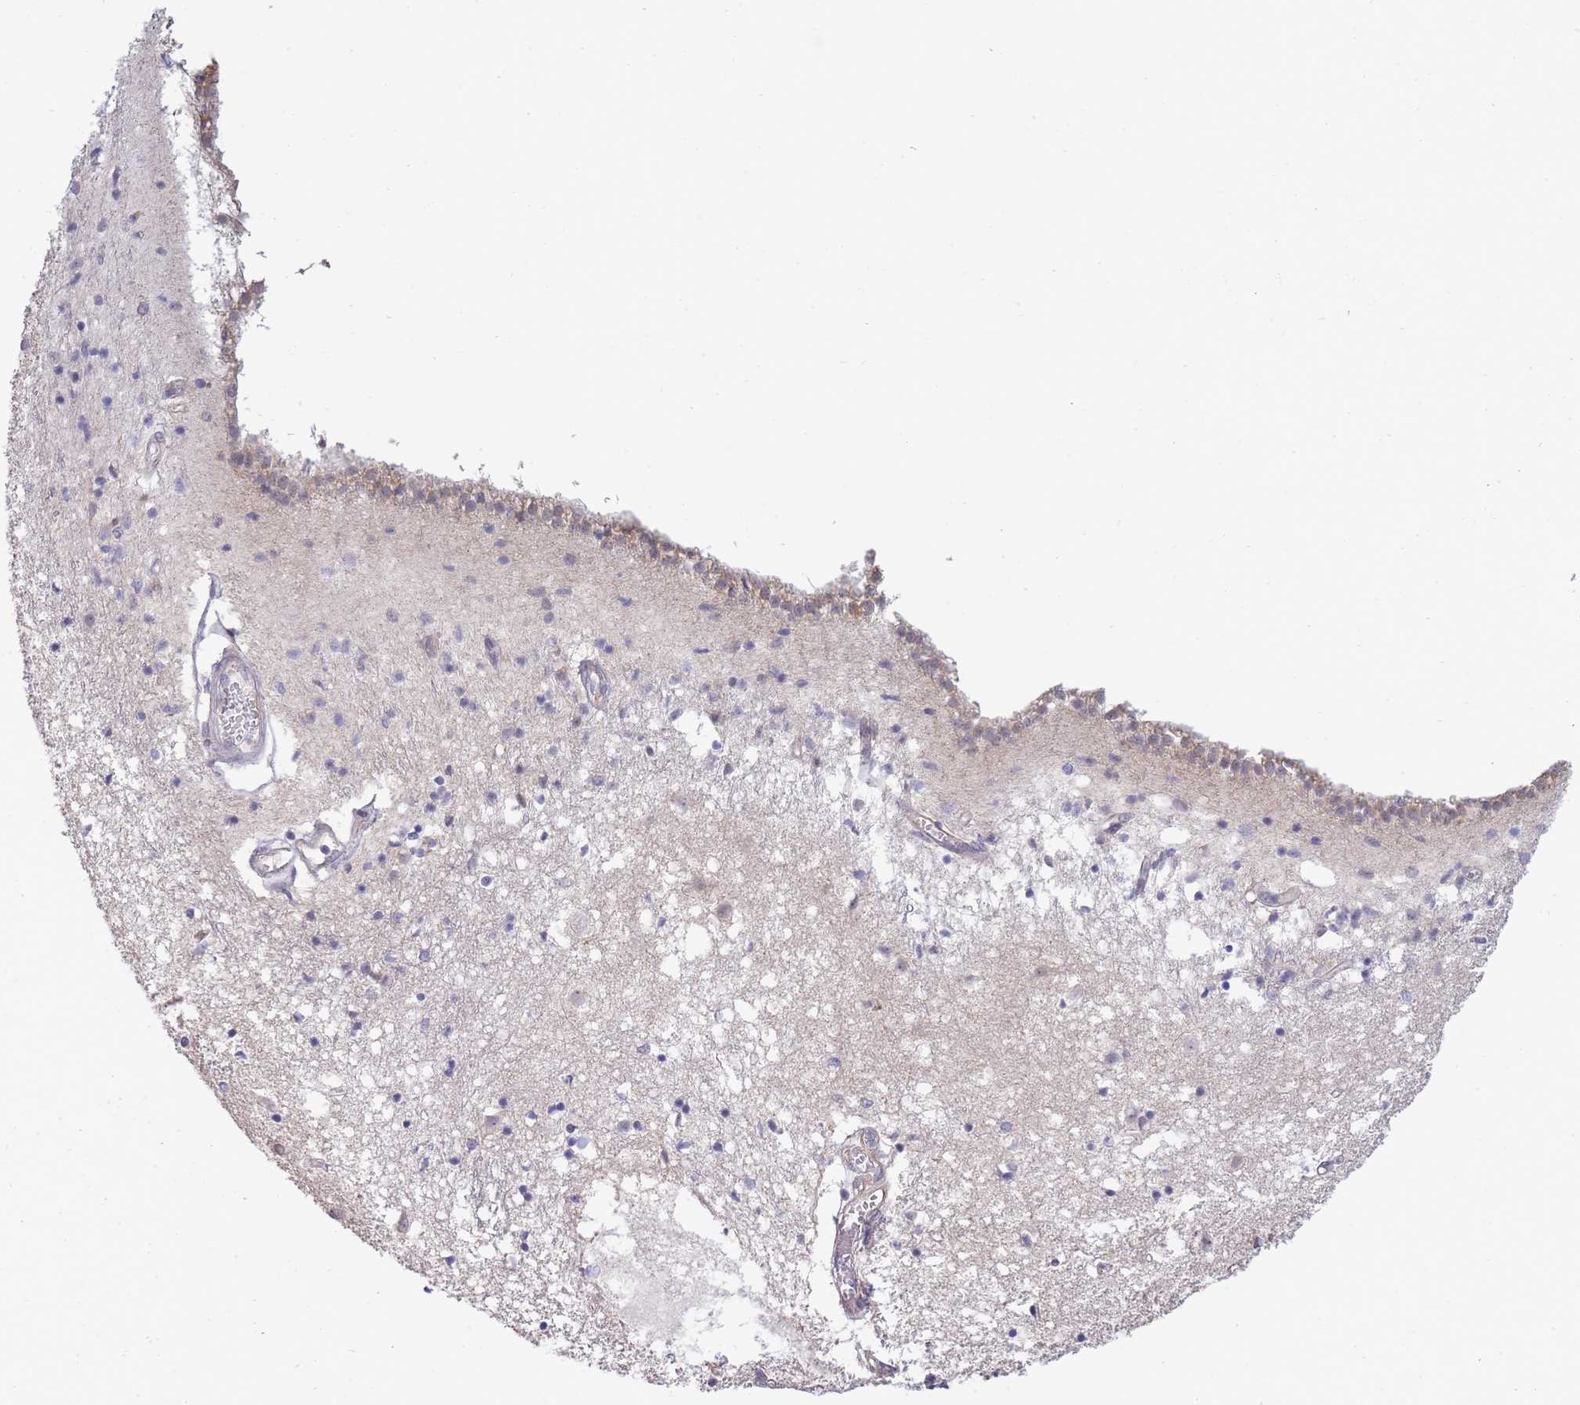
{"staining": {"intensity": "negative", "quantity": "none", "location": "none"}, "tissue": "caudate", "cell_type": "Glial cells", "image_type": "normal", "snomed": [{"axis": "morphology", "description": "Normal tissue, NOS"}, {"axis": "topography", "description": "Lateral ventricle wall"}], "caption": "Glial cells show no significant protein expression in benign caudate. The staining was performed using DAB to visualize the protein expression in brown, while the nuclei were stained in blue with hematoxylin (Magnification: 20x).", "gene": "C19orf25", "patient": {"sex": "male", "age": 70}}